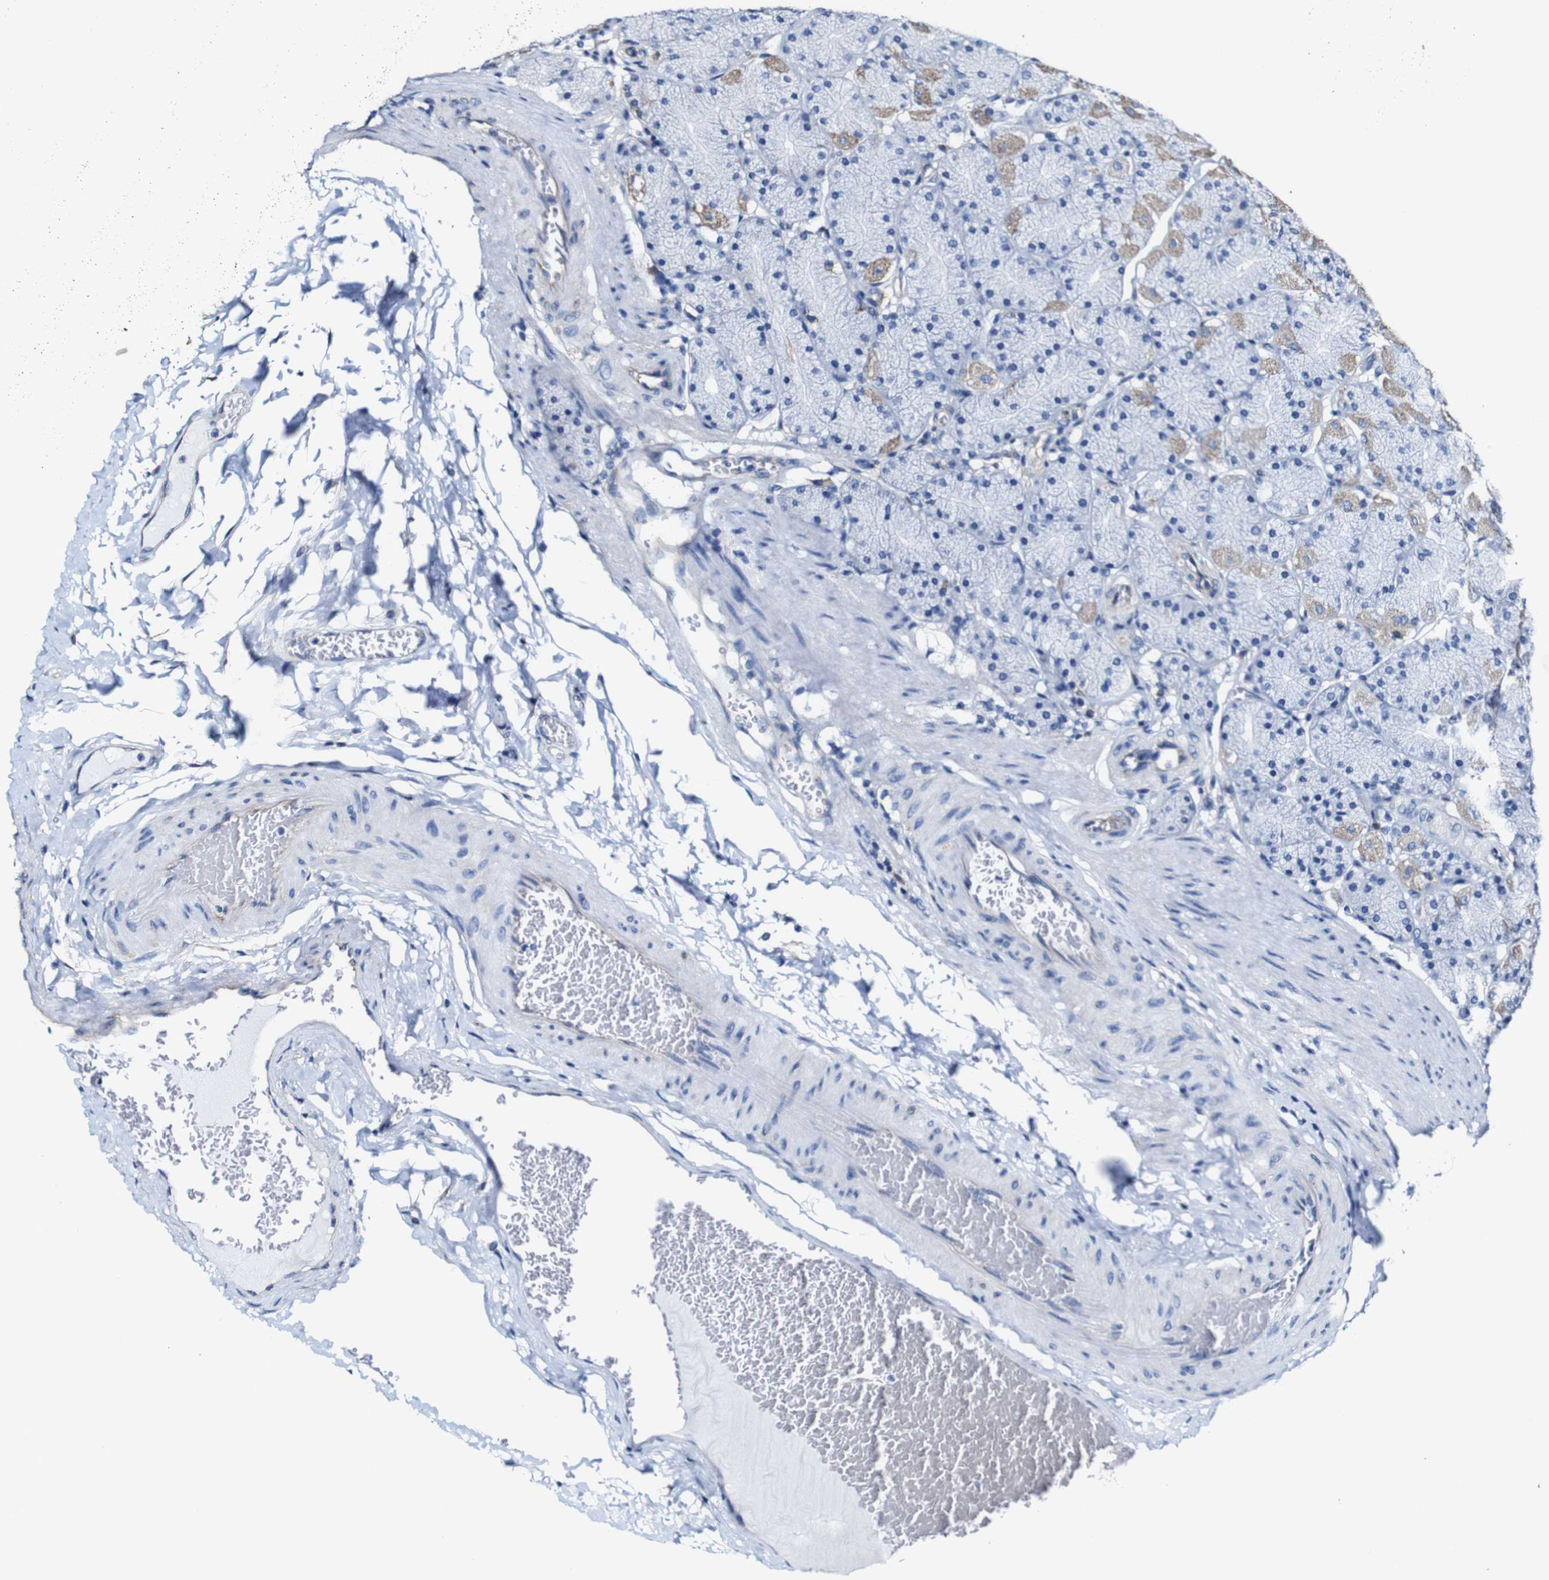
{"staining": {"intensity": "moderate", "quantity": "<25%", "location": "cytoplasmic/membranous"}, "tissue": "stomach", "cell_type": "Glandular cells", "image_type": "normal", "snomed": [{"axis": "morphology", "description": "Normal tissue, NOS"}, {"axis": "topography", "description": "Stomach, upper"}], "caption": "Protein staining of benign stomach reveals moderate cytoplasmic/membranous positivity in about <25% of glandular cells. Nuclei are stained in blue.", "gene": "CSF1R", "patient": {"sex": "female", "age": 56}}